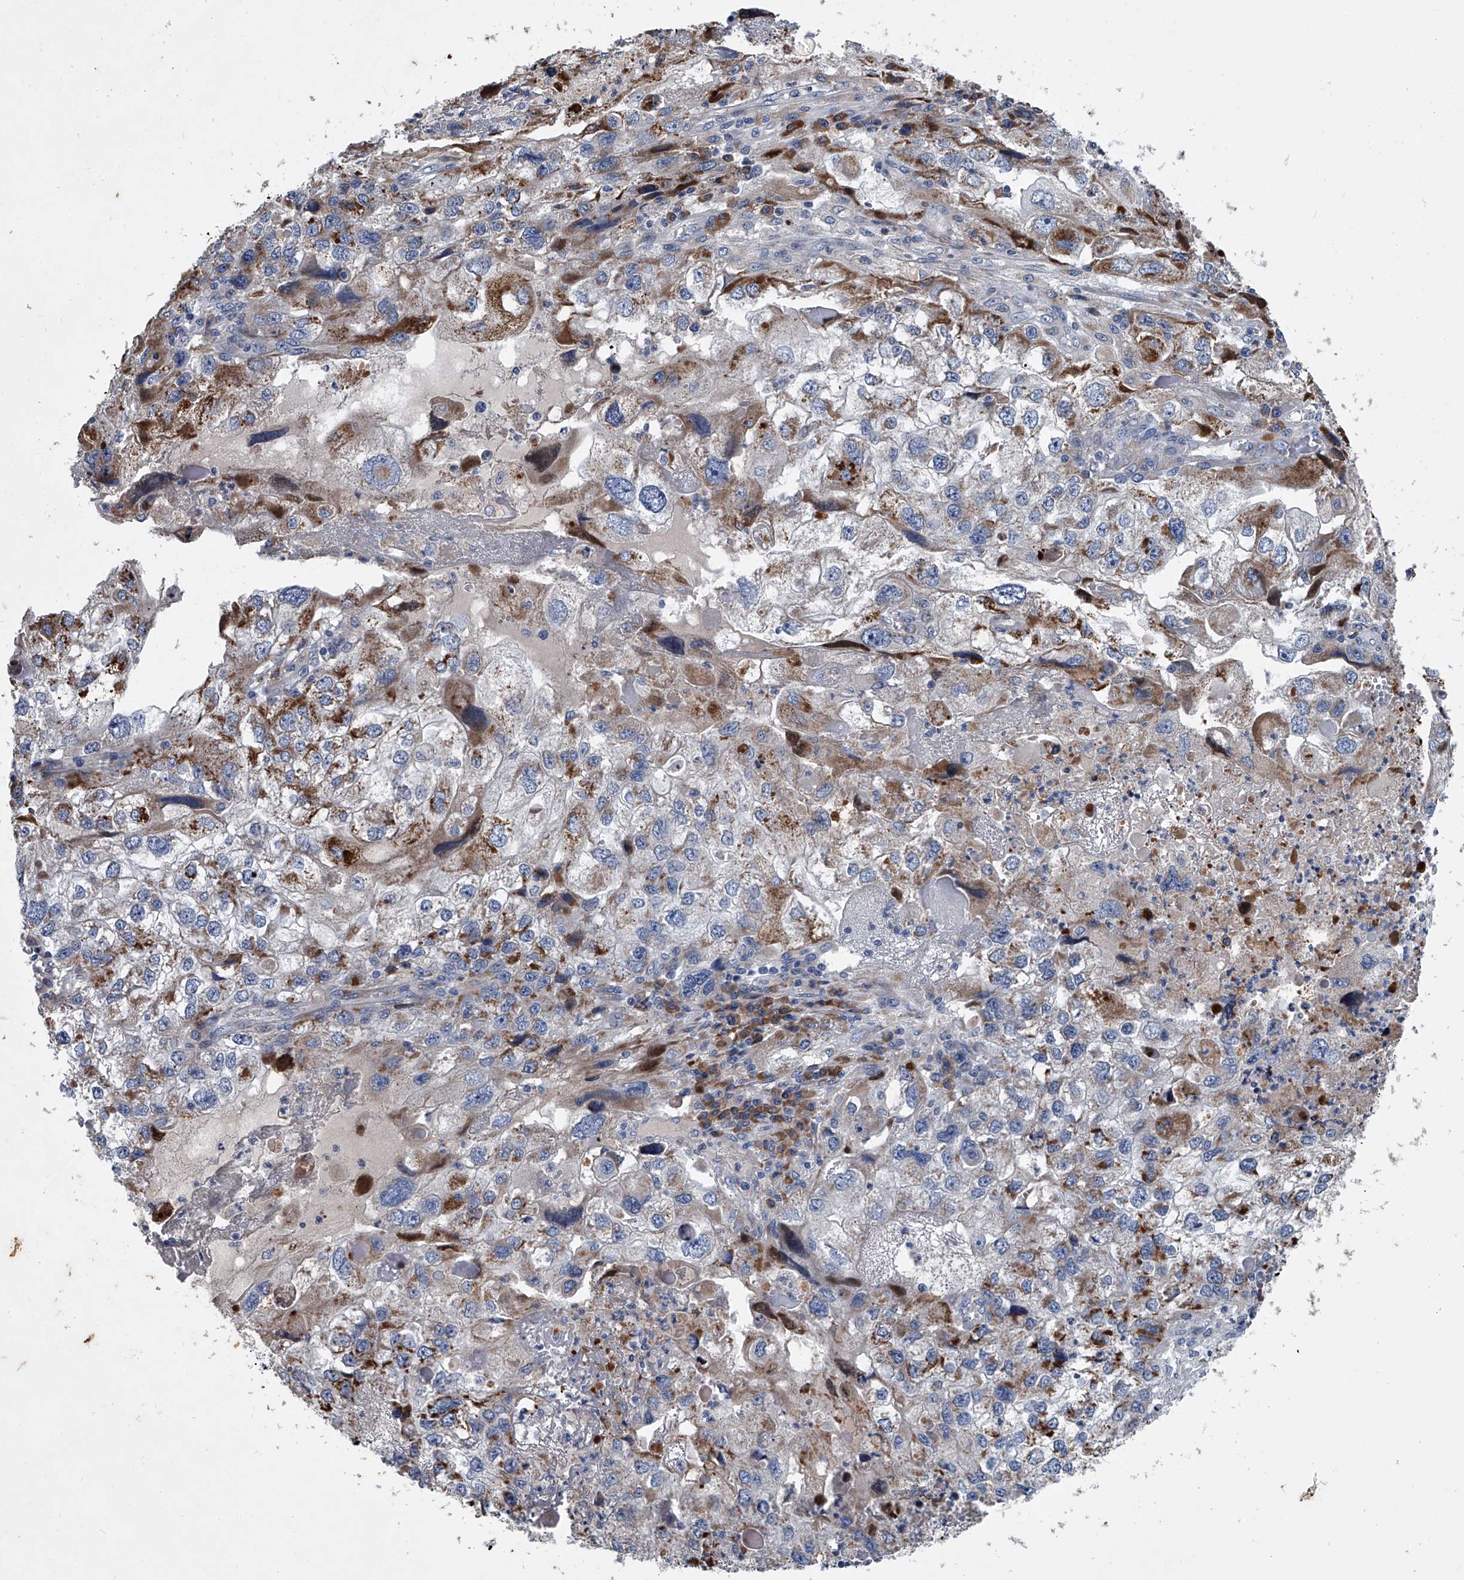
{"staining": {"intensity": "moderate", "quantity": "<25%", "location": "cytoplasmic/membranous"}, "tissue": "endometrial cancer", "cell_type": "Tumor cells", "image_type": "cancer", "snomed": [{"axis": "morphology", "description": "Adenocarcinoma, NOS"}, {"axis": "topography", "description": "Endometrium"}], "caption": "Endometrial adenocarcinoma was stained to show a protein in brown. There is low levels of moderate cytoplasmic/membranous staining in approximately <25% of tumor cells.", "gene": "ABCG1", "patient": {"sex": "female", "age": 49}}